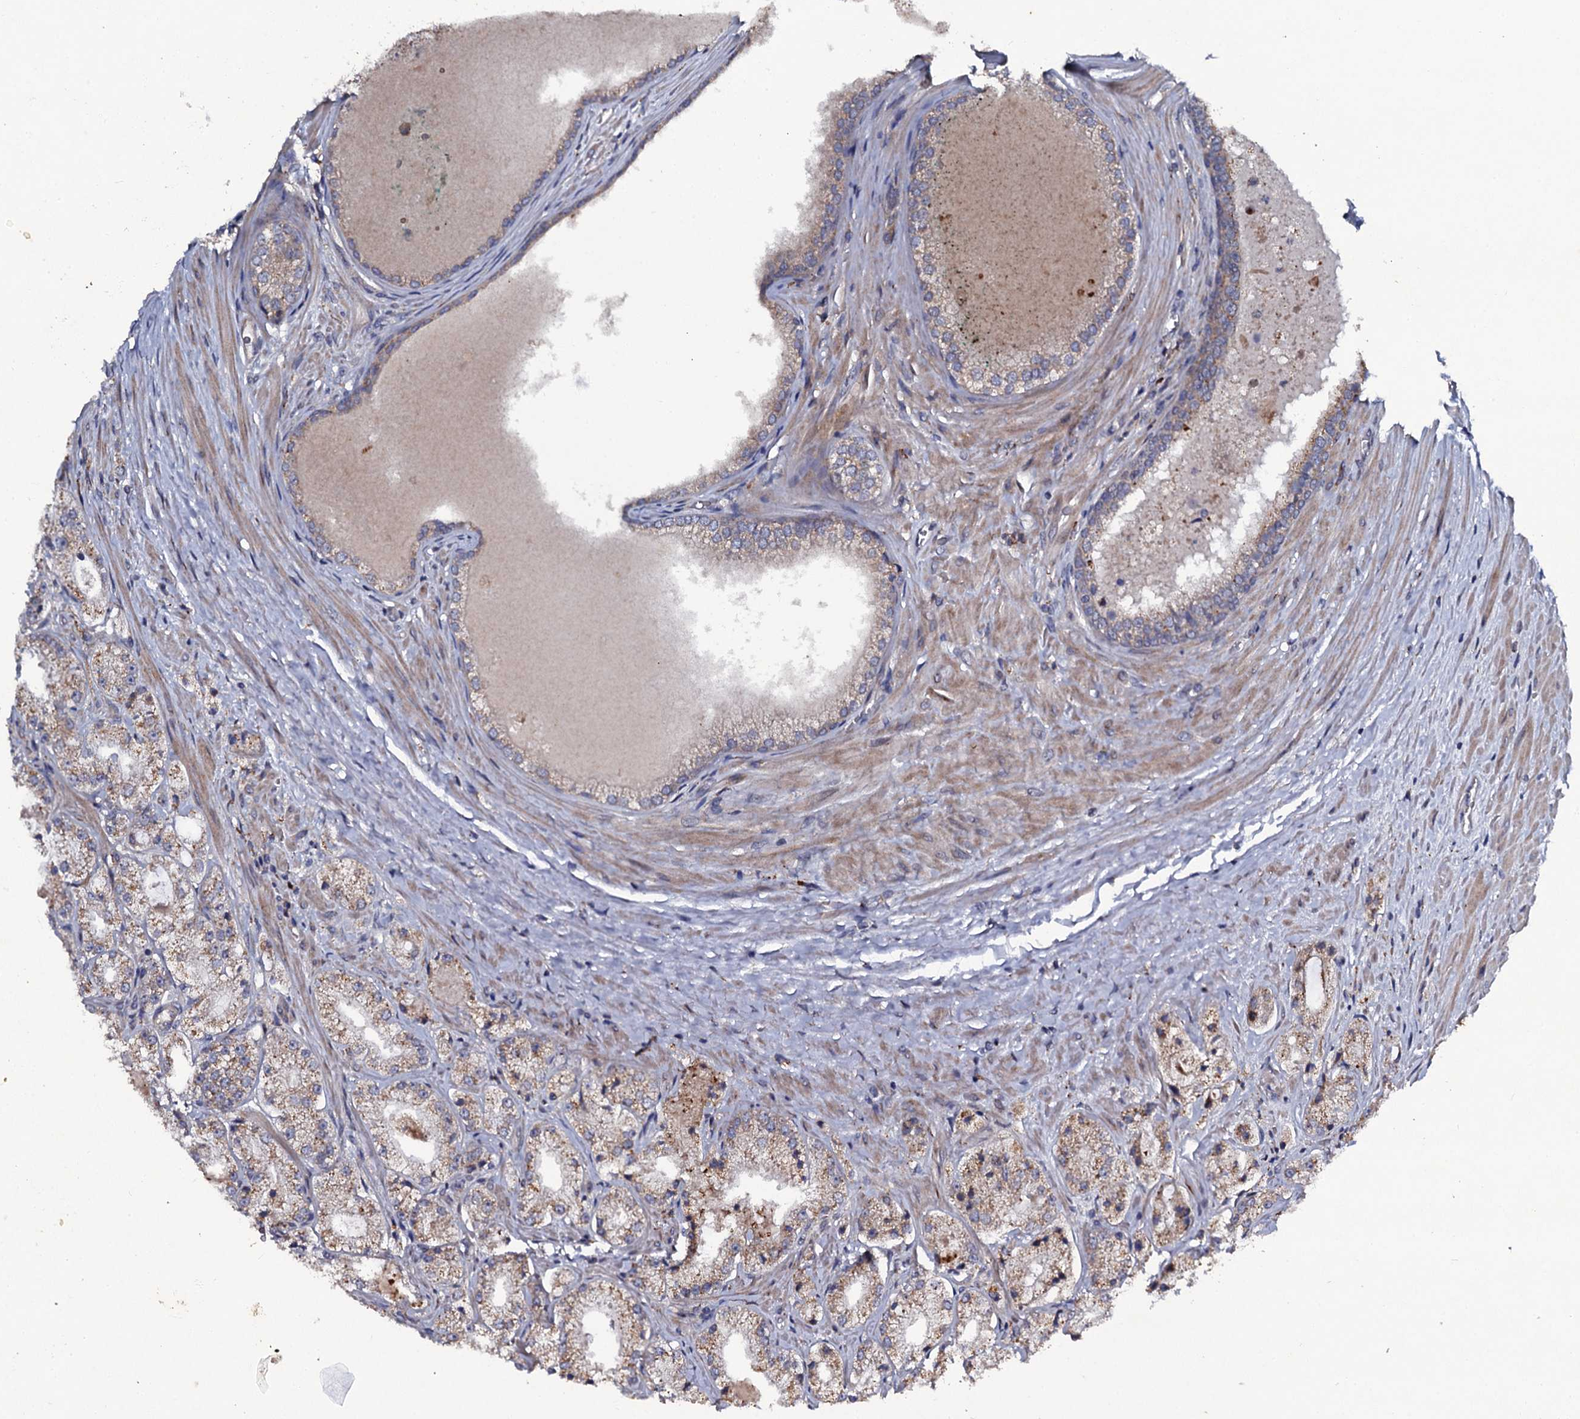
{"staining": {"intensity": "weak", "quantity": ">75%", "location": "cytoplasmic/membranous"}, "tissue": "prostate cancer", "cell_type": "Tumor cells", "image_type": "cancer", "snomed": [{"axis": "morphology", "description": "Adenocarcinoma, Low grade"}, {"axis": "topography", "description": "Prostate"}], "caption": "A high-resolution histopathology image shows immunohistochemistry (IHC) staining of low-grade adenocarcinoma (prostate), which displays weak cytoplasmic/membranous expression in approximately >75% of tumor cells.", "gene": "LRRC28", "patient": {"sex": "male", "age": 69}}